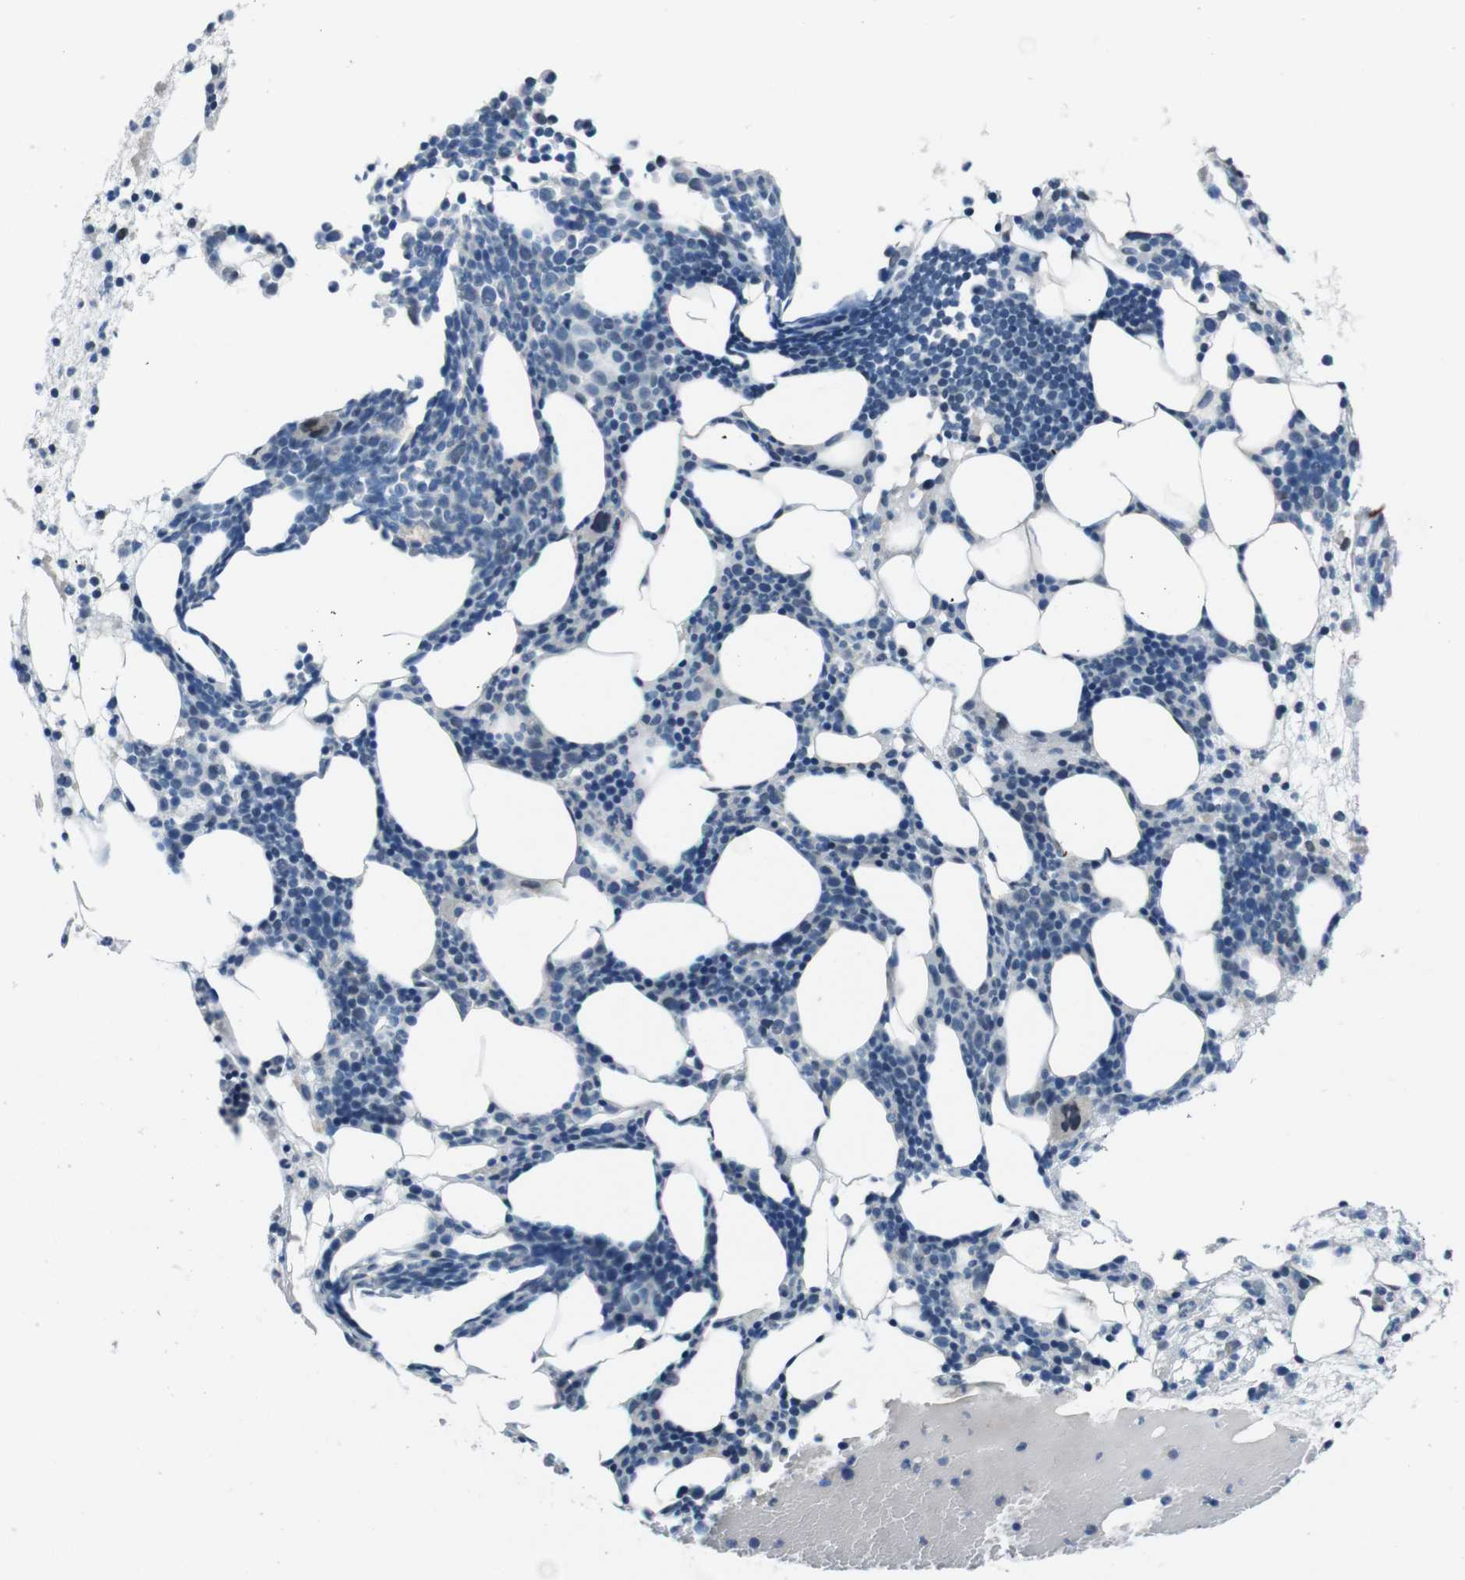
{"staining": {"intensity": "negative", "quantity": "none", "location": "none"}, "tissue": "bone marrow", "cell_type": "Hematopoietic cells", "image_type": "normal", "snomed": [{"axis": "morphology", "description": "Normal tissue, NOS"}, {"axis": "morphology", "description": "Inflammation, NOS"}, {"axis": "topography", "description": "Bone marrow"}], "caption": "Immunohistochemical staining of benign human bone marrow reveals no significant staining in hematopoietic cells. (Stains: DAB immunohistochemistry (IHC) with hematoxylin counter stain, Microscopy: brightfield microscopy at high magnification).", "gene": "CDHR2", "patient": {"sex": "female", "age": 79}}